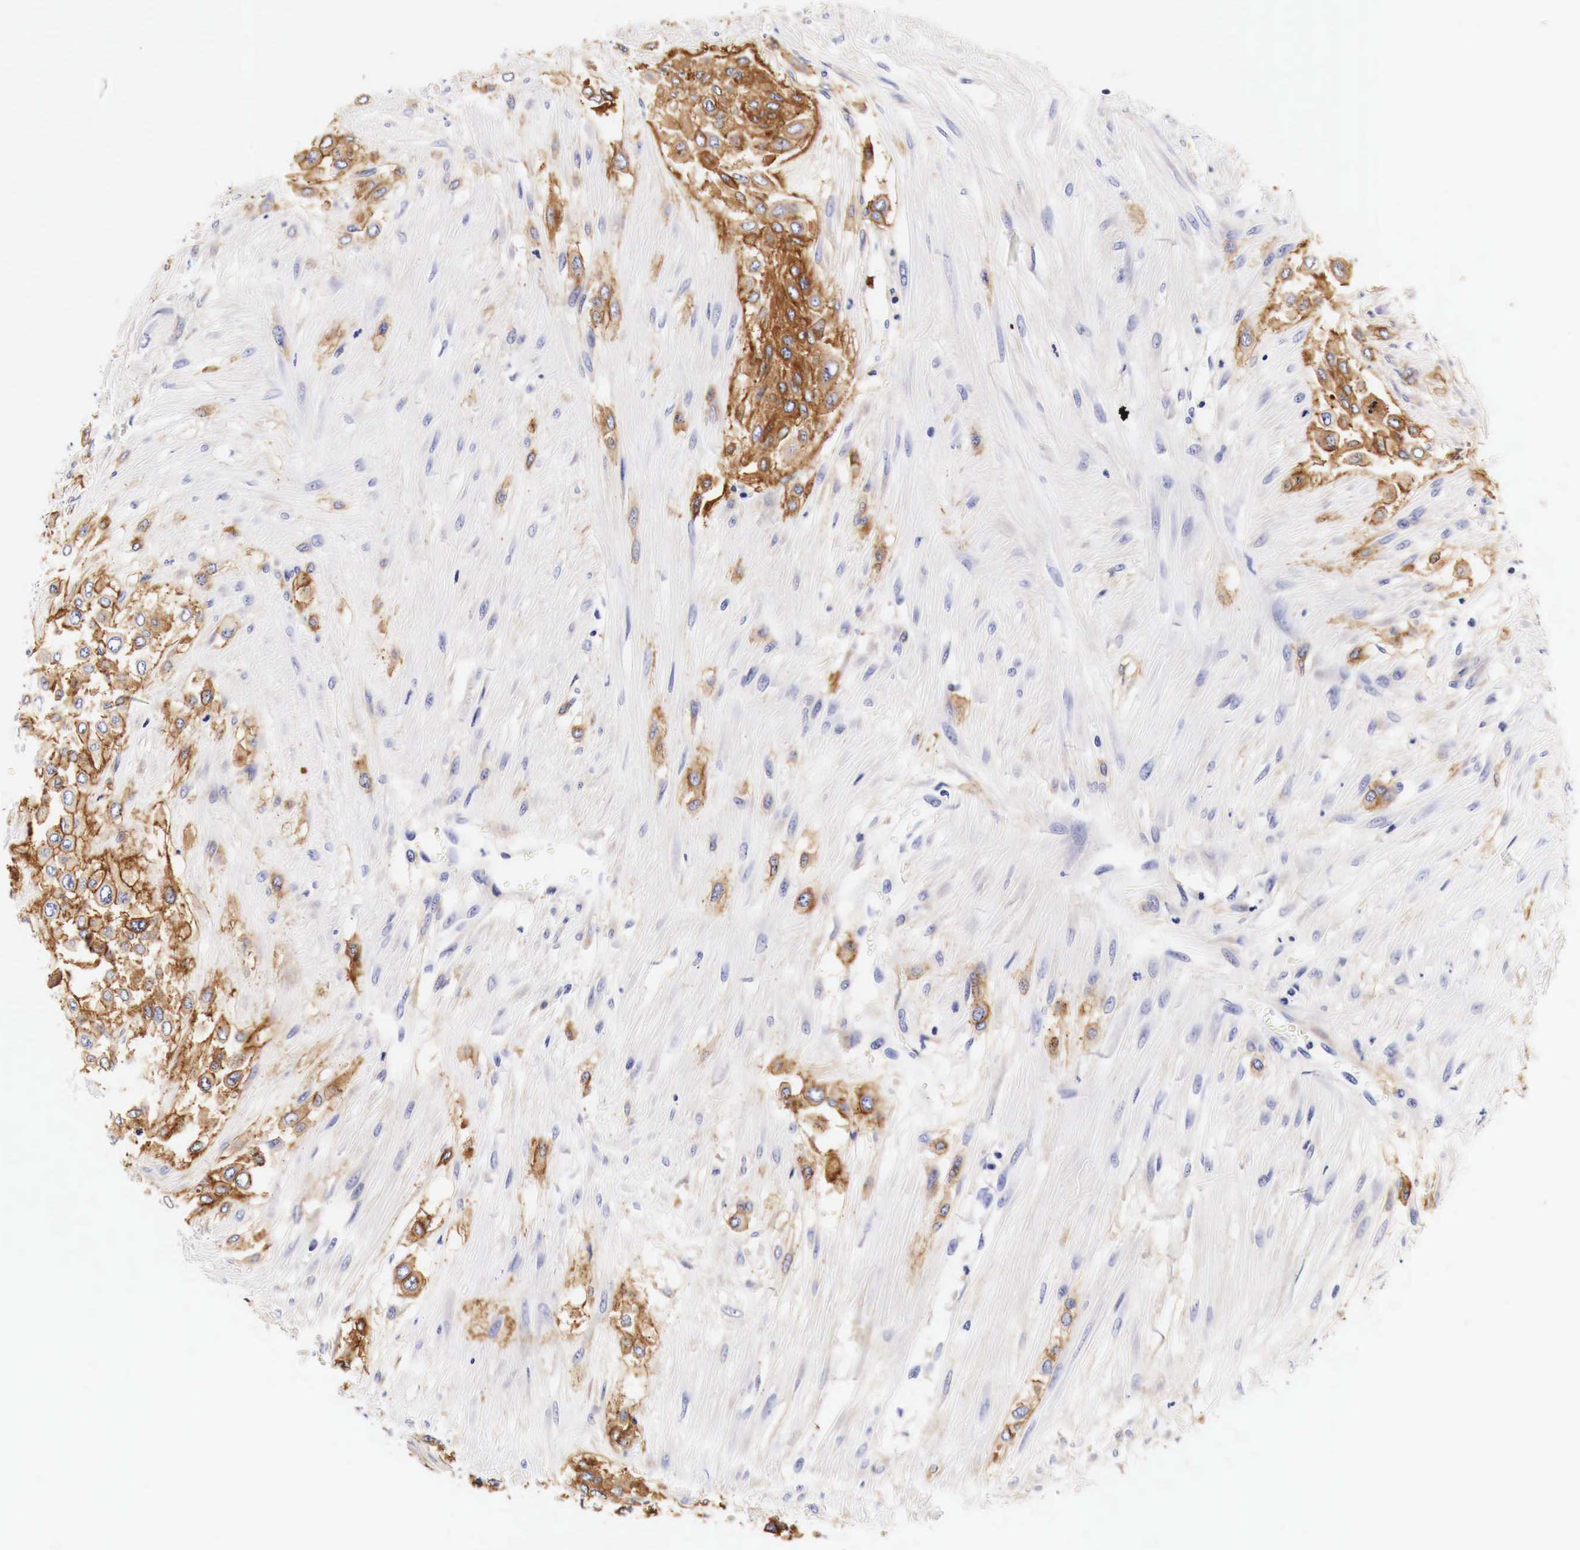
{"staining": {"intensity": "strong", "quantity": ">75%", "location": "cytoplasmic/membranous"}, "tissue": "urothelial cancer", "cell_type": "Tumor cells", "image_type": "cancer", "snomed": [{"axis": "morphology", "description": "Urothelial carcinoma, High grade"}, {"axis": "topography", "description": "Urinary bladder"}], "caption": "Urothelial cancer tissue demonstrates strong cytoplasmic/membranous positivity in about >75% of tumor cells, visualized by immunohistochemistry.", "gene": "EGFR", "patient": {"sex": "male", "age": 57}}